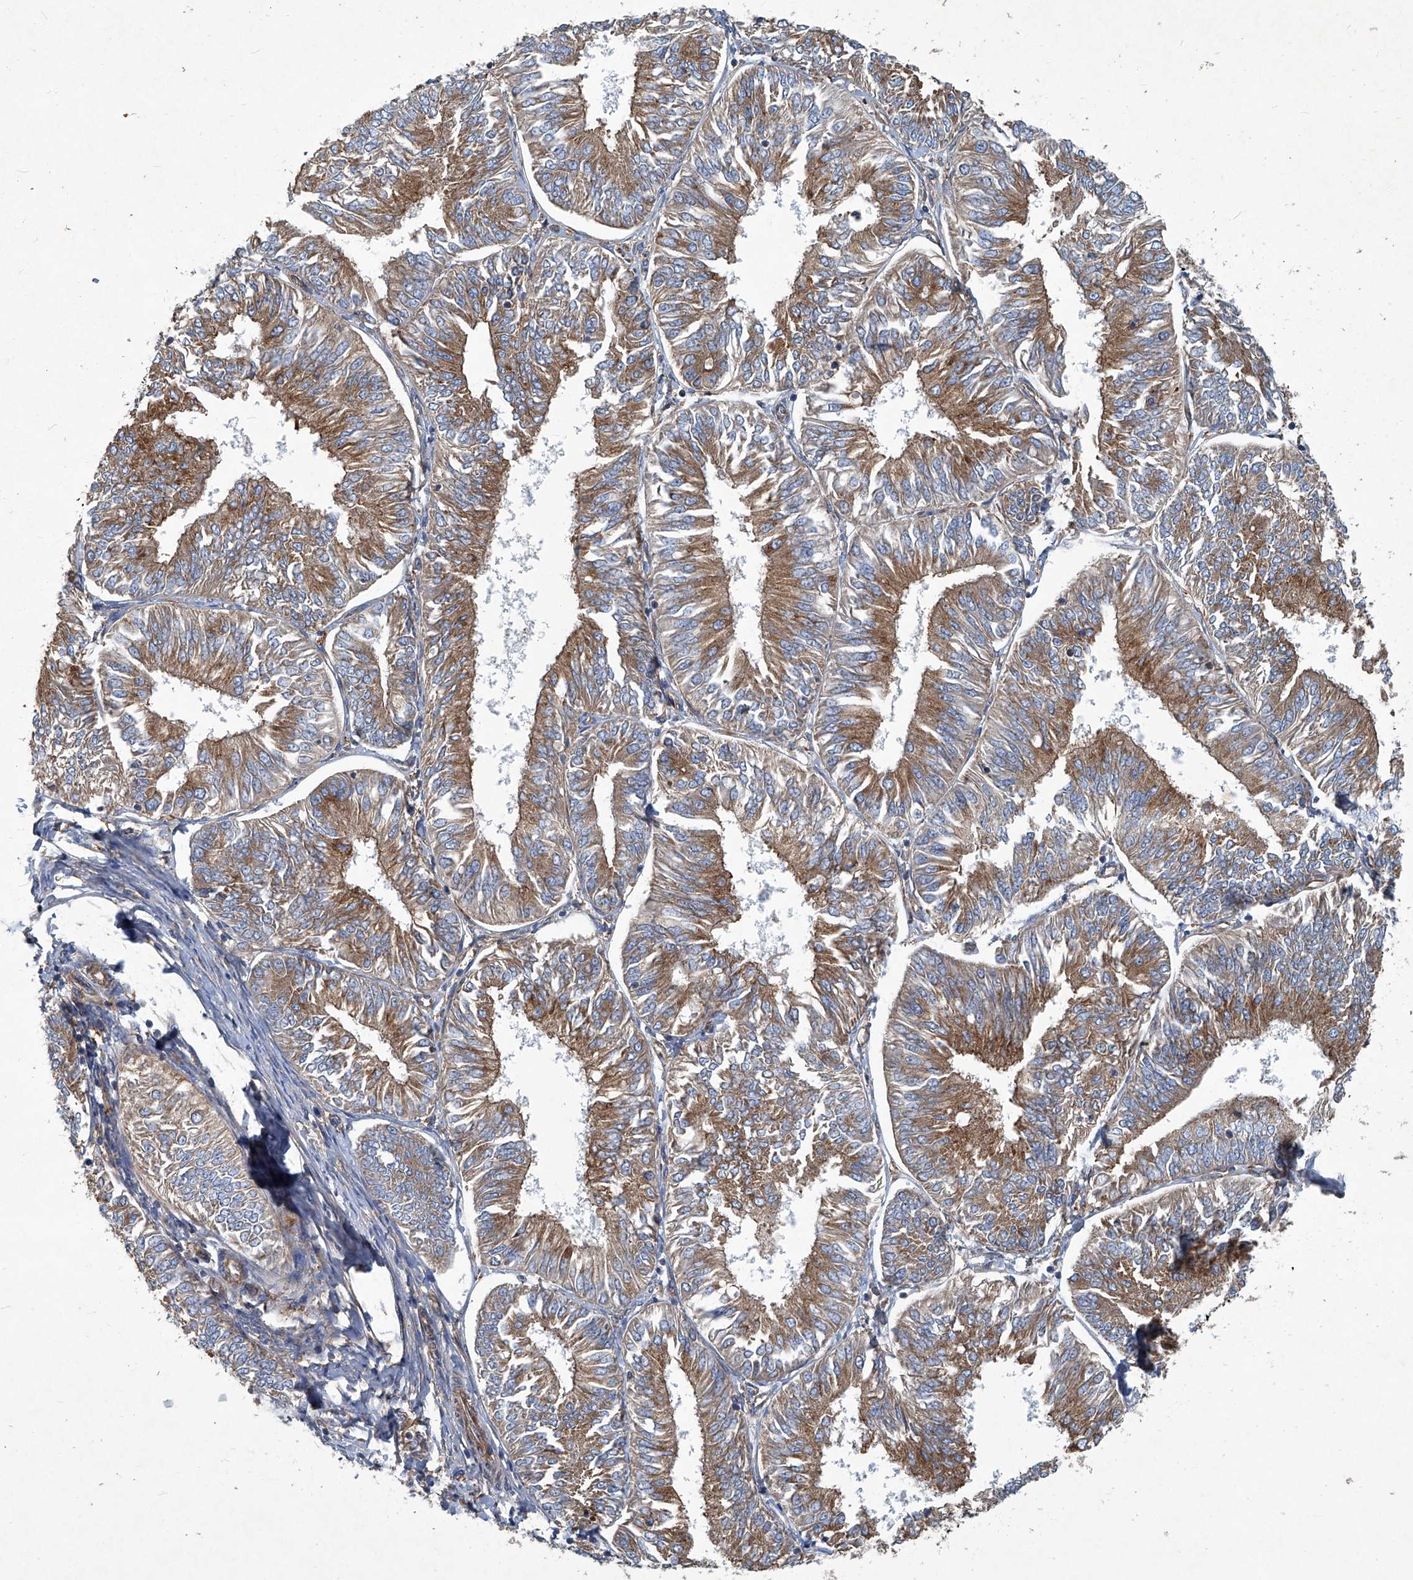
{"staining": {"intensity": "moderate", "quantity": ">75%", "location": "cytoplasmic/membranous"}, "tissue": "endometrial cancer", "cell_type": "Tumor cells", "image_type": "cancer", "snomed": [{"axis": "morphology", "description": "Adenocarcinoma, NOS"}, {"axis": "topography", "description": "Endometrium"}], "caption": "Immunohistochemical staining of adenocarcinoma (endometrial) exhibits medium levels of moderate cytoplasmic/membranous protein staining in approximately >75% of tumor cells.", "gene": "PIGH", "patient": {"sex": "female", "age": 58}}